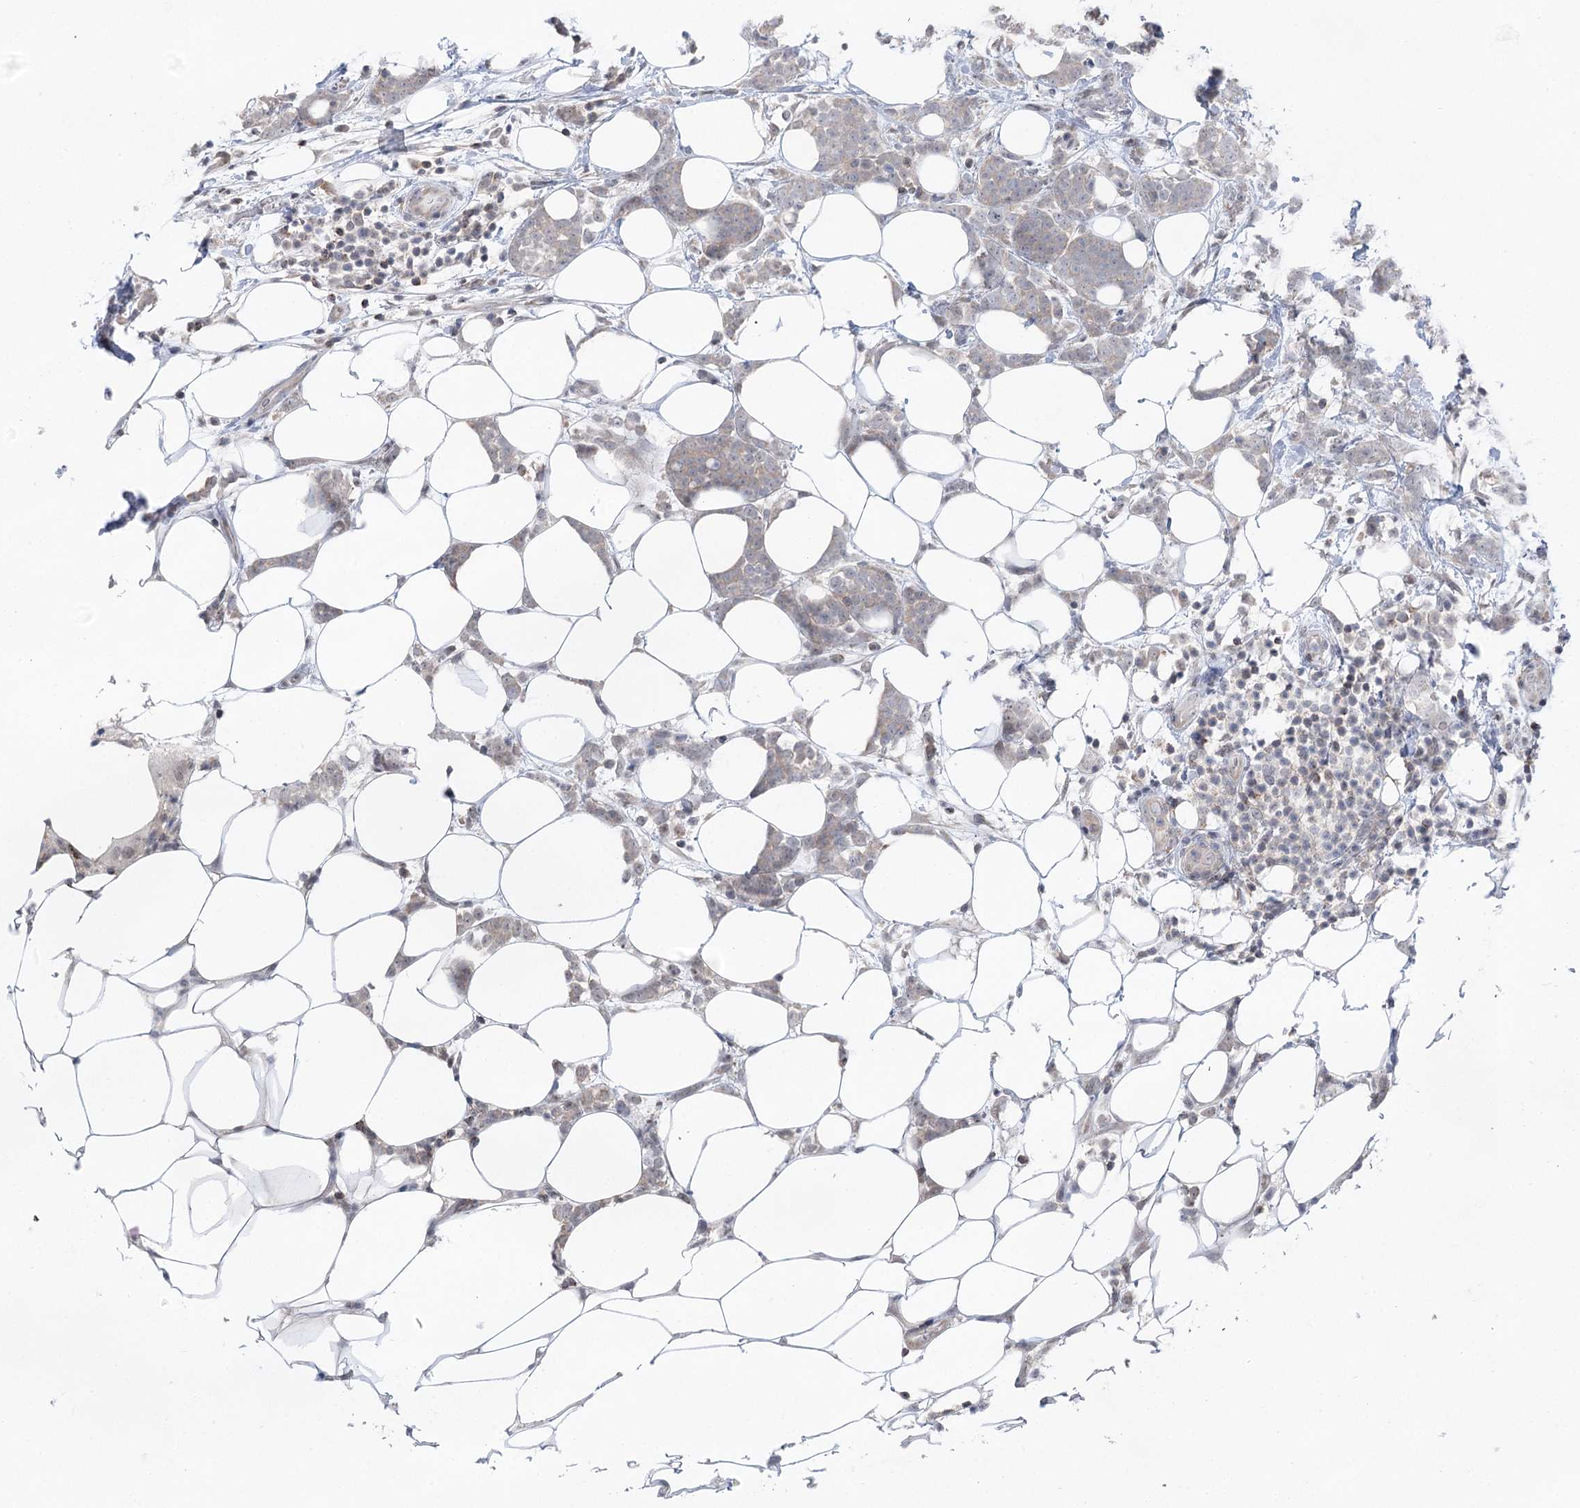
{"staining": {"intensity": "negative", "quantity": "none", "location": "none"}, "tissue": "breast cancer", "cell_type": "Tumor cells", "image_type": "cancer", "snomed": [{"axis": "morphology", "description": "Lobular carcinoma"}, {"axis": "topography", "description": "Breast"}], "caption": "There is no significant staining in tumor cells of lobular carcinoma (breast).", "gene": "CCSER2", "patient": {"sex": "female", "age": 58}}